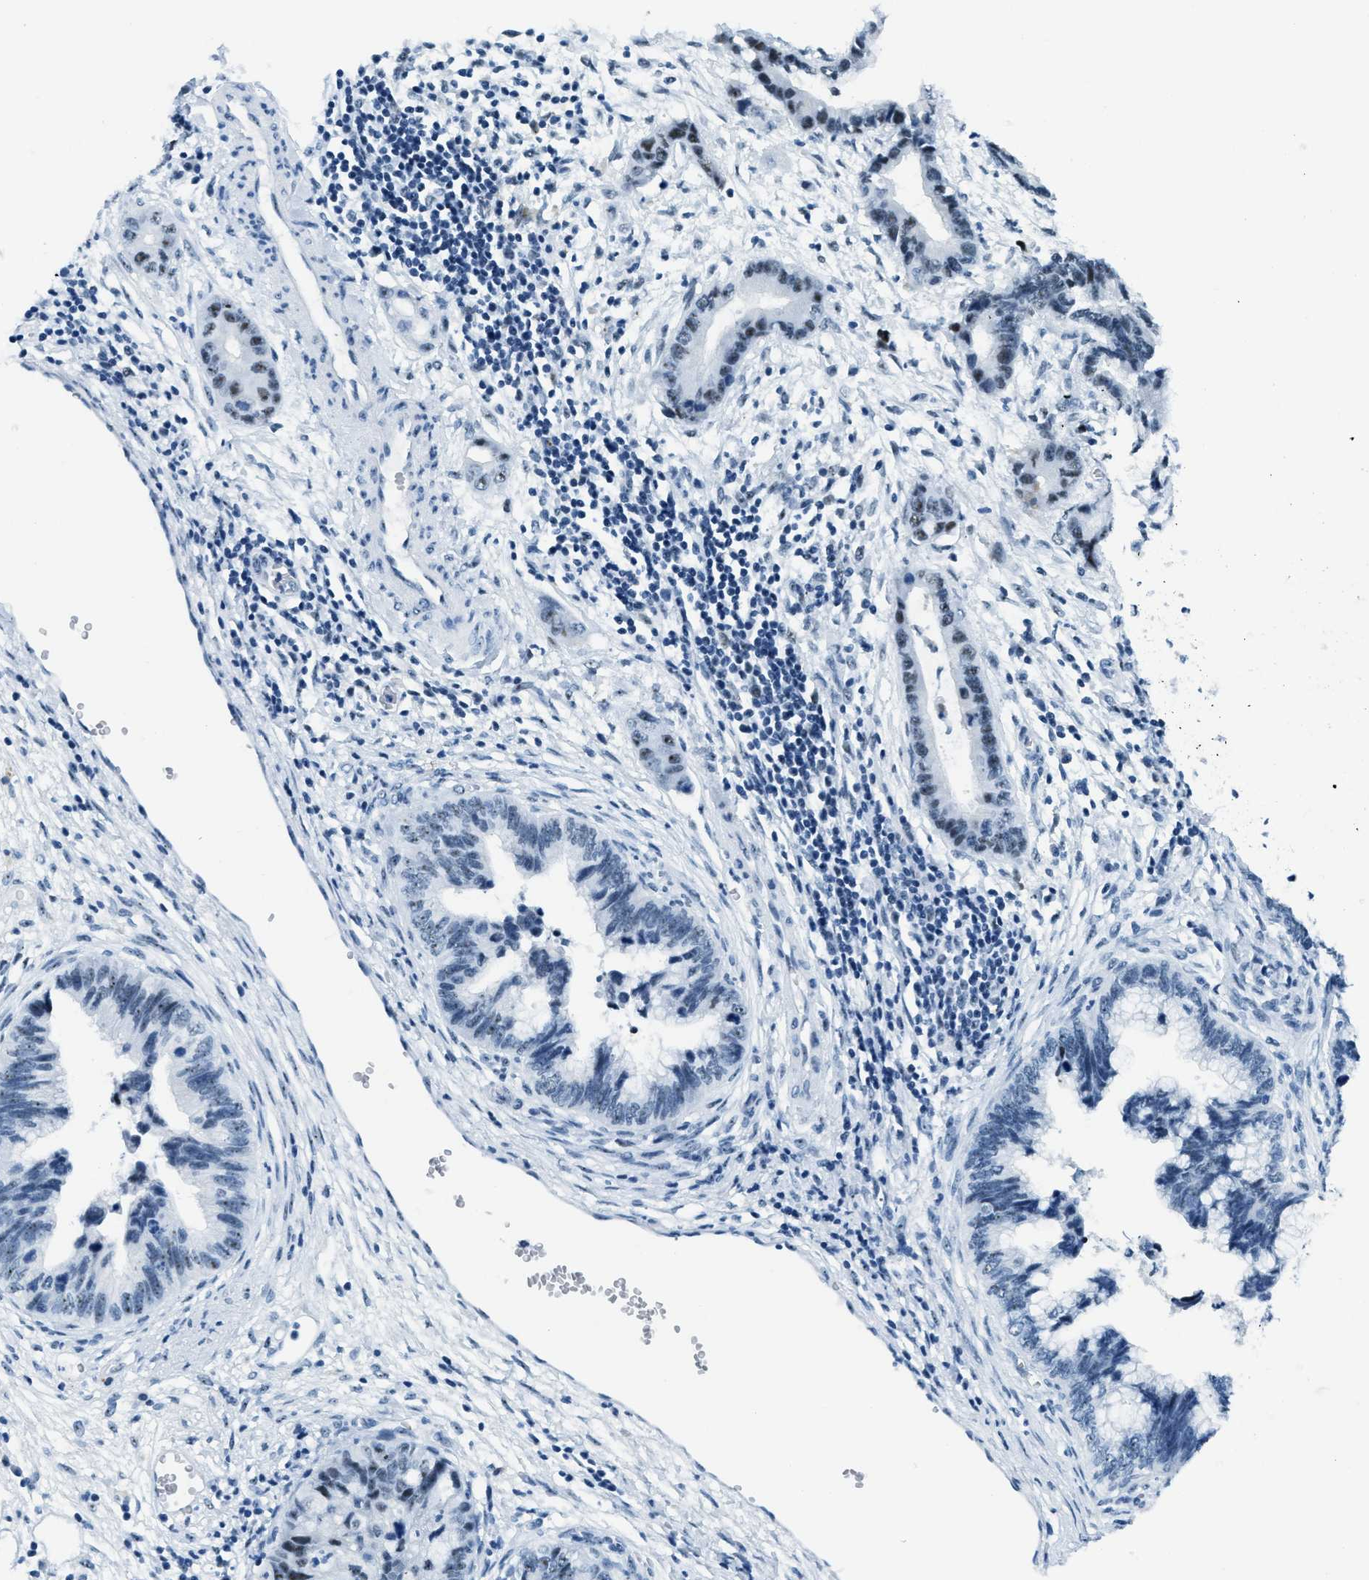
{"staining": {"intensity": "strong", "quantity": "<25%", "location": "nuclear"}, "tissue": "cervical cancer", "cell_type": "Tumor cells", "image_type": "cancer", "snomed": [{"axis": "morphology", "description": "Adenocarcinoma, NOS"}, {"axis": "topography", "description": "Cervix"}], "caption": "Human adenocarcinoma (cervical) stained with a brown dye exhibits strong nuclear positive staining in about <25% of tumor cells.", "gene": "PLA2G2A", "patient": {"sex": "female", "age": 44}}